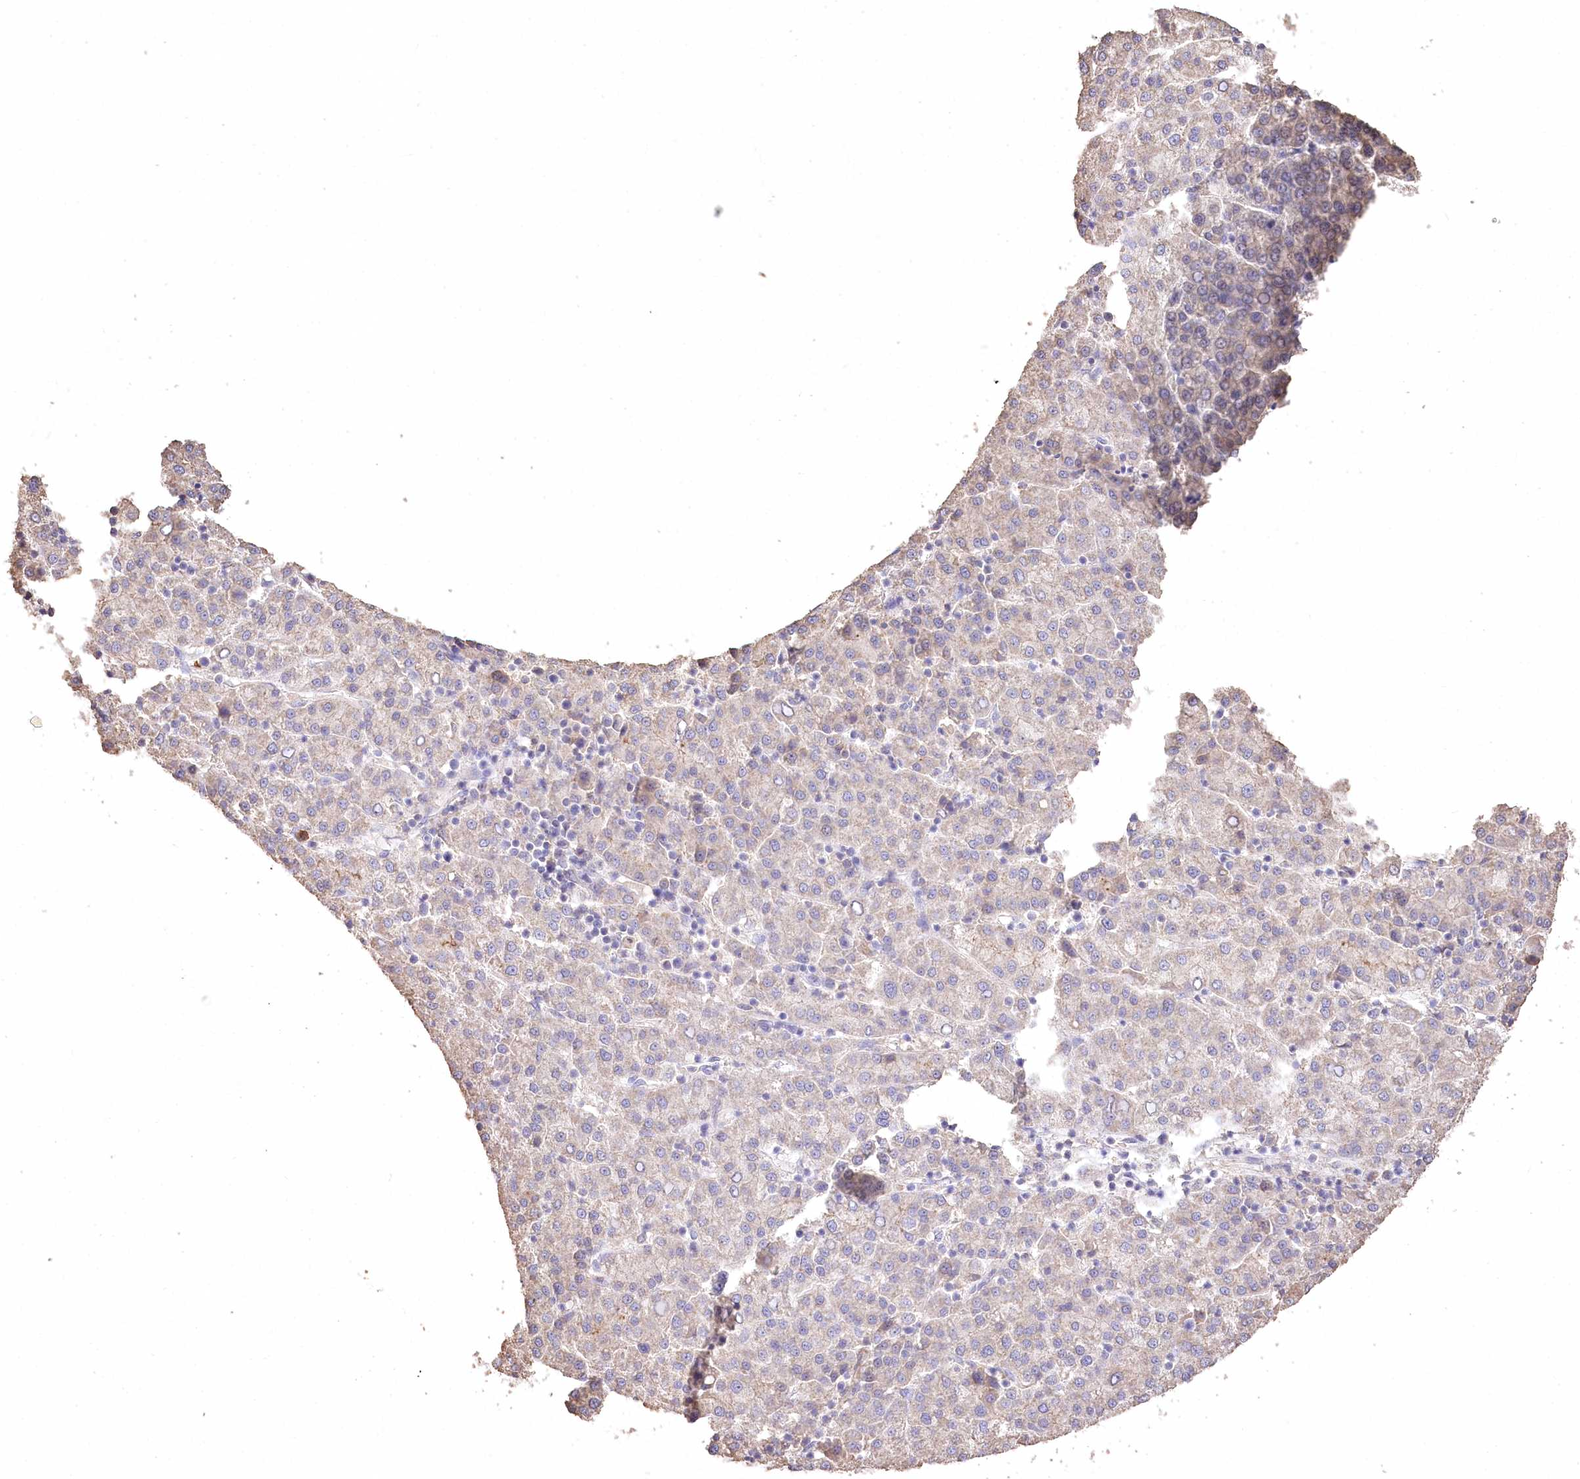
{"staining": {"intensity": "negative", "quantity": "none", "location": "none"}, "tissue": "liver cancer", "cell_type": "Tumor cells", "image_type": "cancer", "snomed": [{"axis": "morphology", "description": "Carcinoma, Hepatocellular, NOS"}, {"axis": "topography", "description": "Liver"}], "caption": "High power microscopy image of an immunohistochemistry photomicrograph of hepatocellular carcinoma (liver), revealing no significant expression in tumor cells.", "gene": "IREB2", "patient": {"sex": "female", "age": 58}}